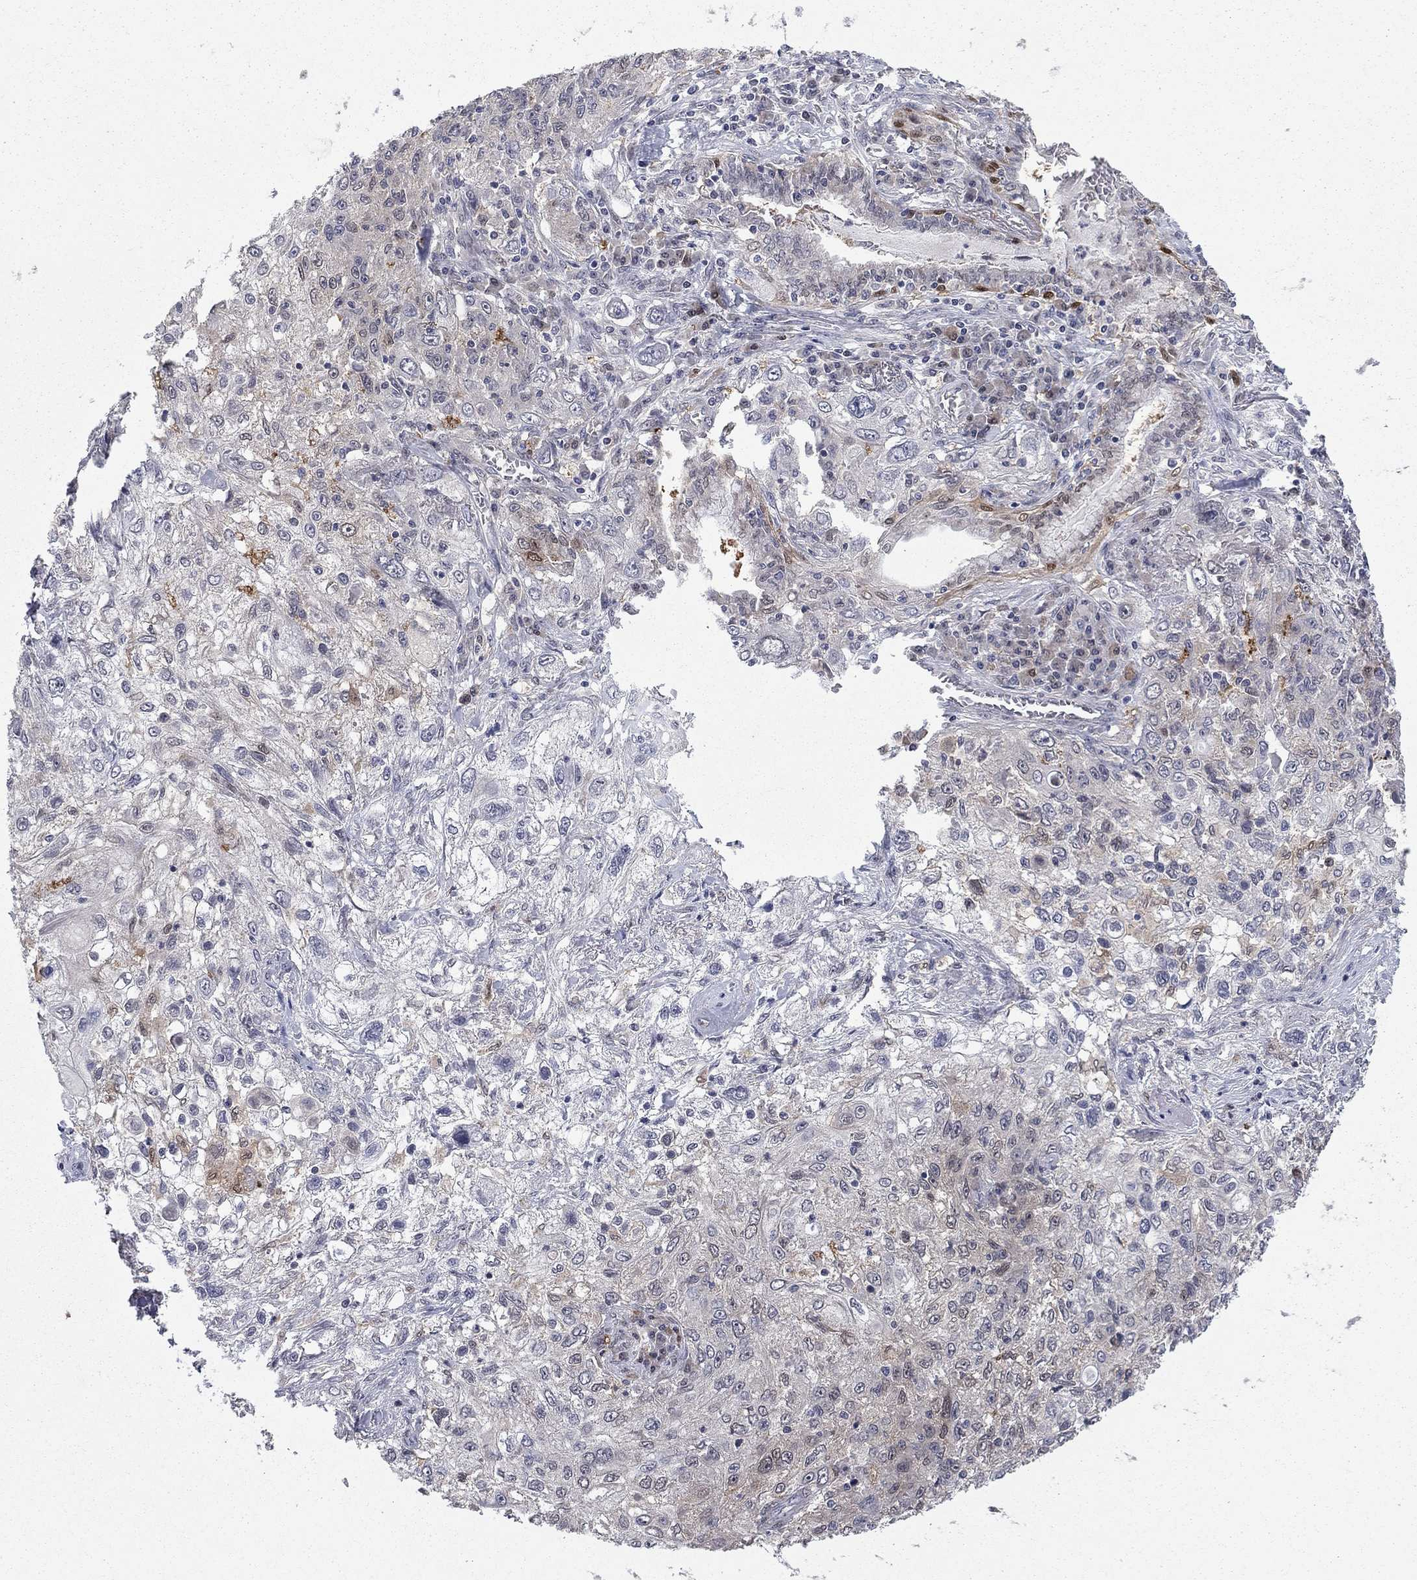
{"staining": {"intensity": "negative", "quantity": "none", "location": "none"}, "tissue": "lung cancer", "cell_type": "Tumor cells", "image_type": "cancer", "snomed": [{"axis": "morphology", "description": "Squamous cell carcinoma, NOS"}, {"axis": "topography", "description": "Lung"}], "caption": "Lung cancer was stained to show a protein in brown. There is no significant expression in tumor cells.", "gene": "CBR1", "patient": {"sex": "female", "age": 69}}